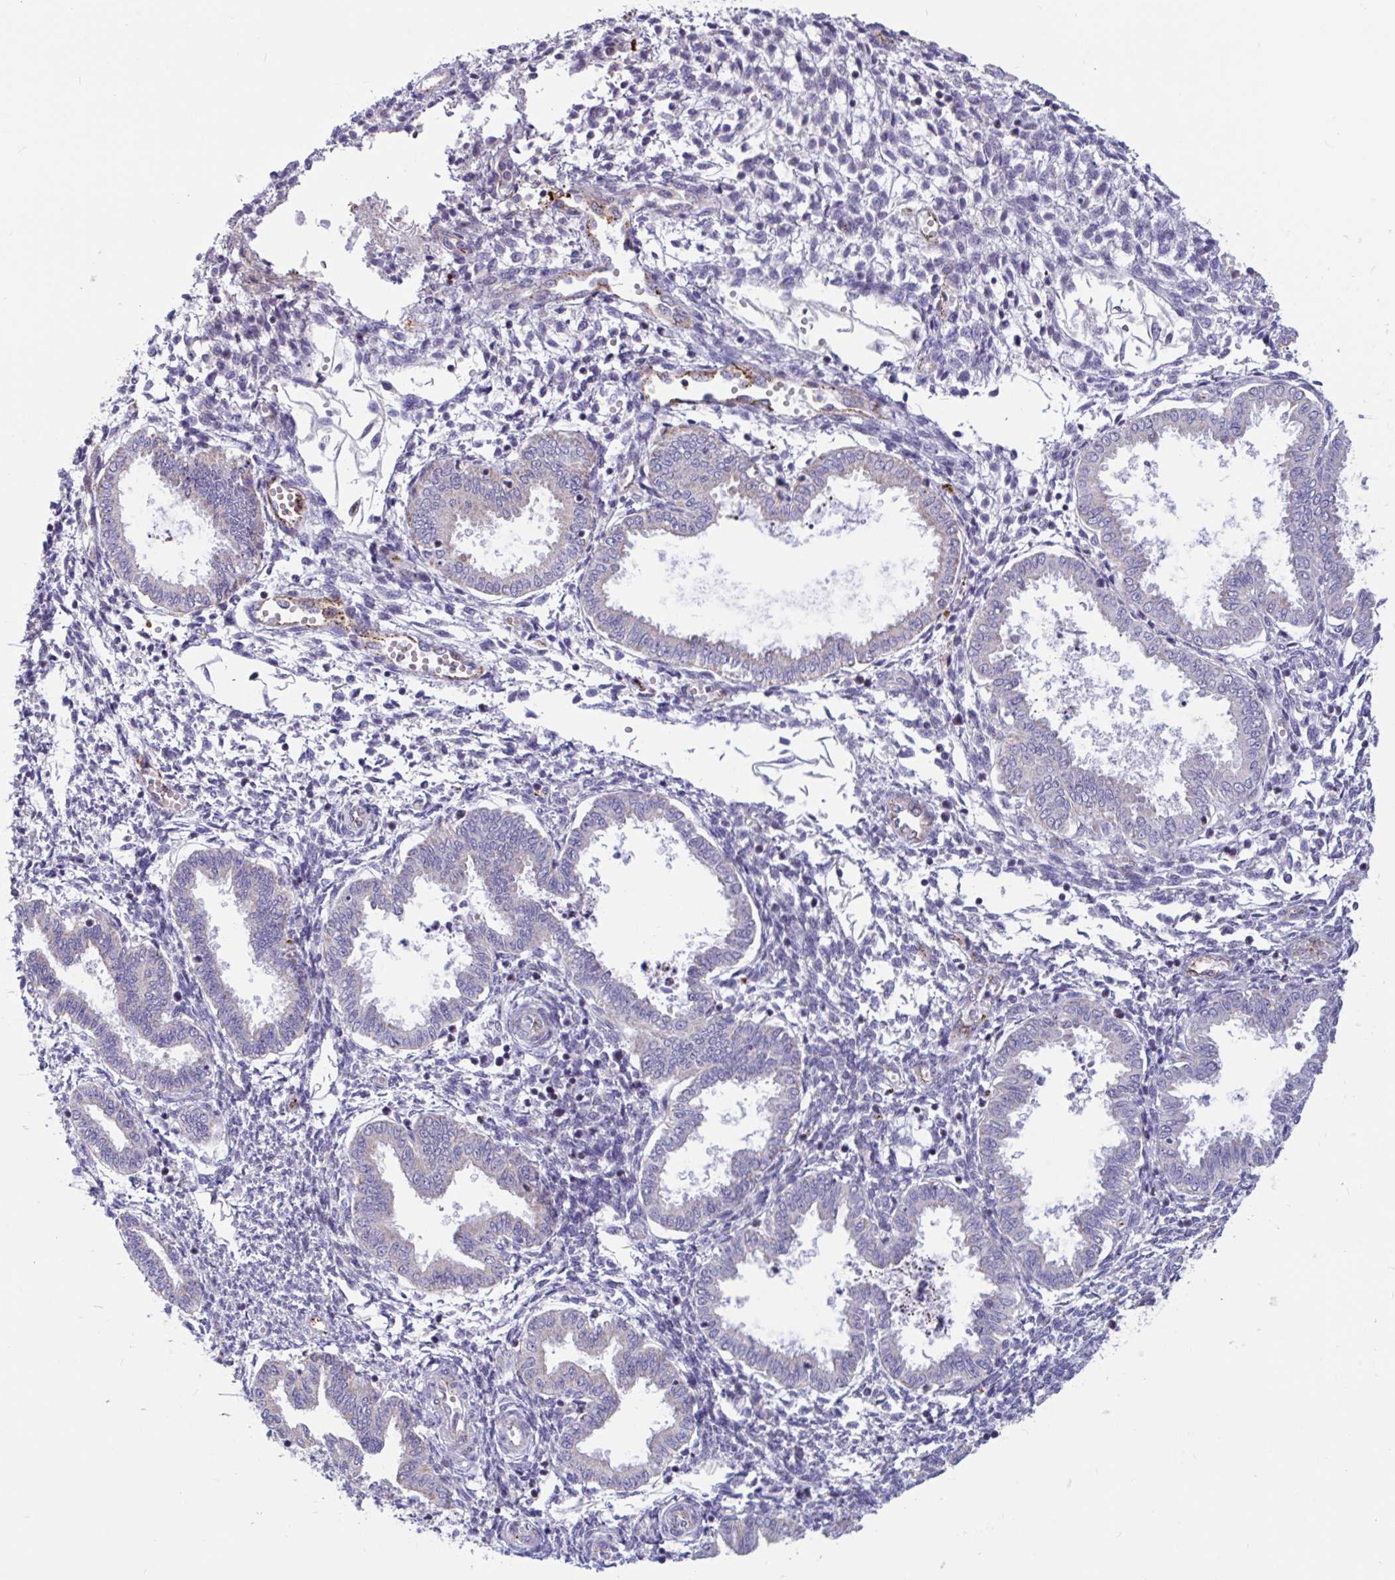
{"staining": {"intensity": "negative", "quantity": "none", "location": "none"}, "tissue": "endometrium", "cell_type": "Cells in endometrial stroma", "image_type": "normal", "snomed": [{"axis": "morphology", "description": "Normal tissue, NOS"}, {"axis": "topography", "description": "Endometrium"}], "caption": "This is an immunohistochemistry micrograph of normal endometrium. There is no staining in cells in endometrial stroma.", "gene": "IL37", "patient": {"sex": "female", "age": 33}}